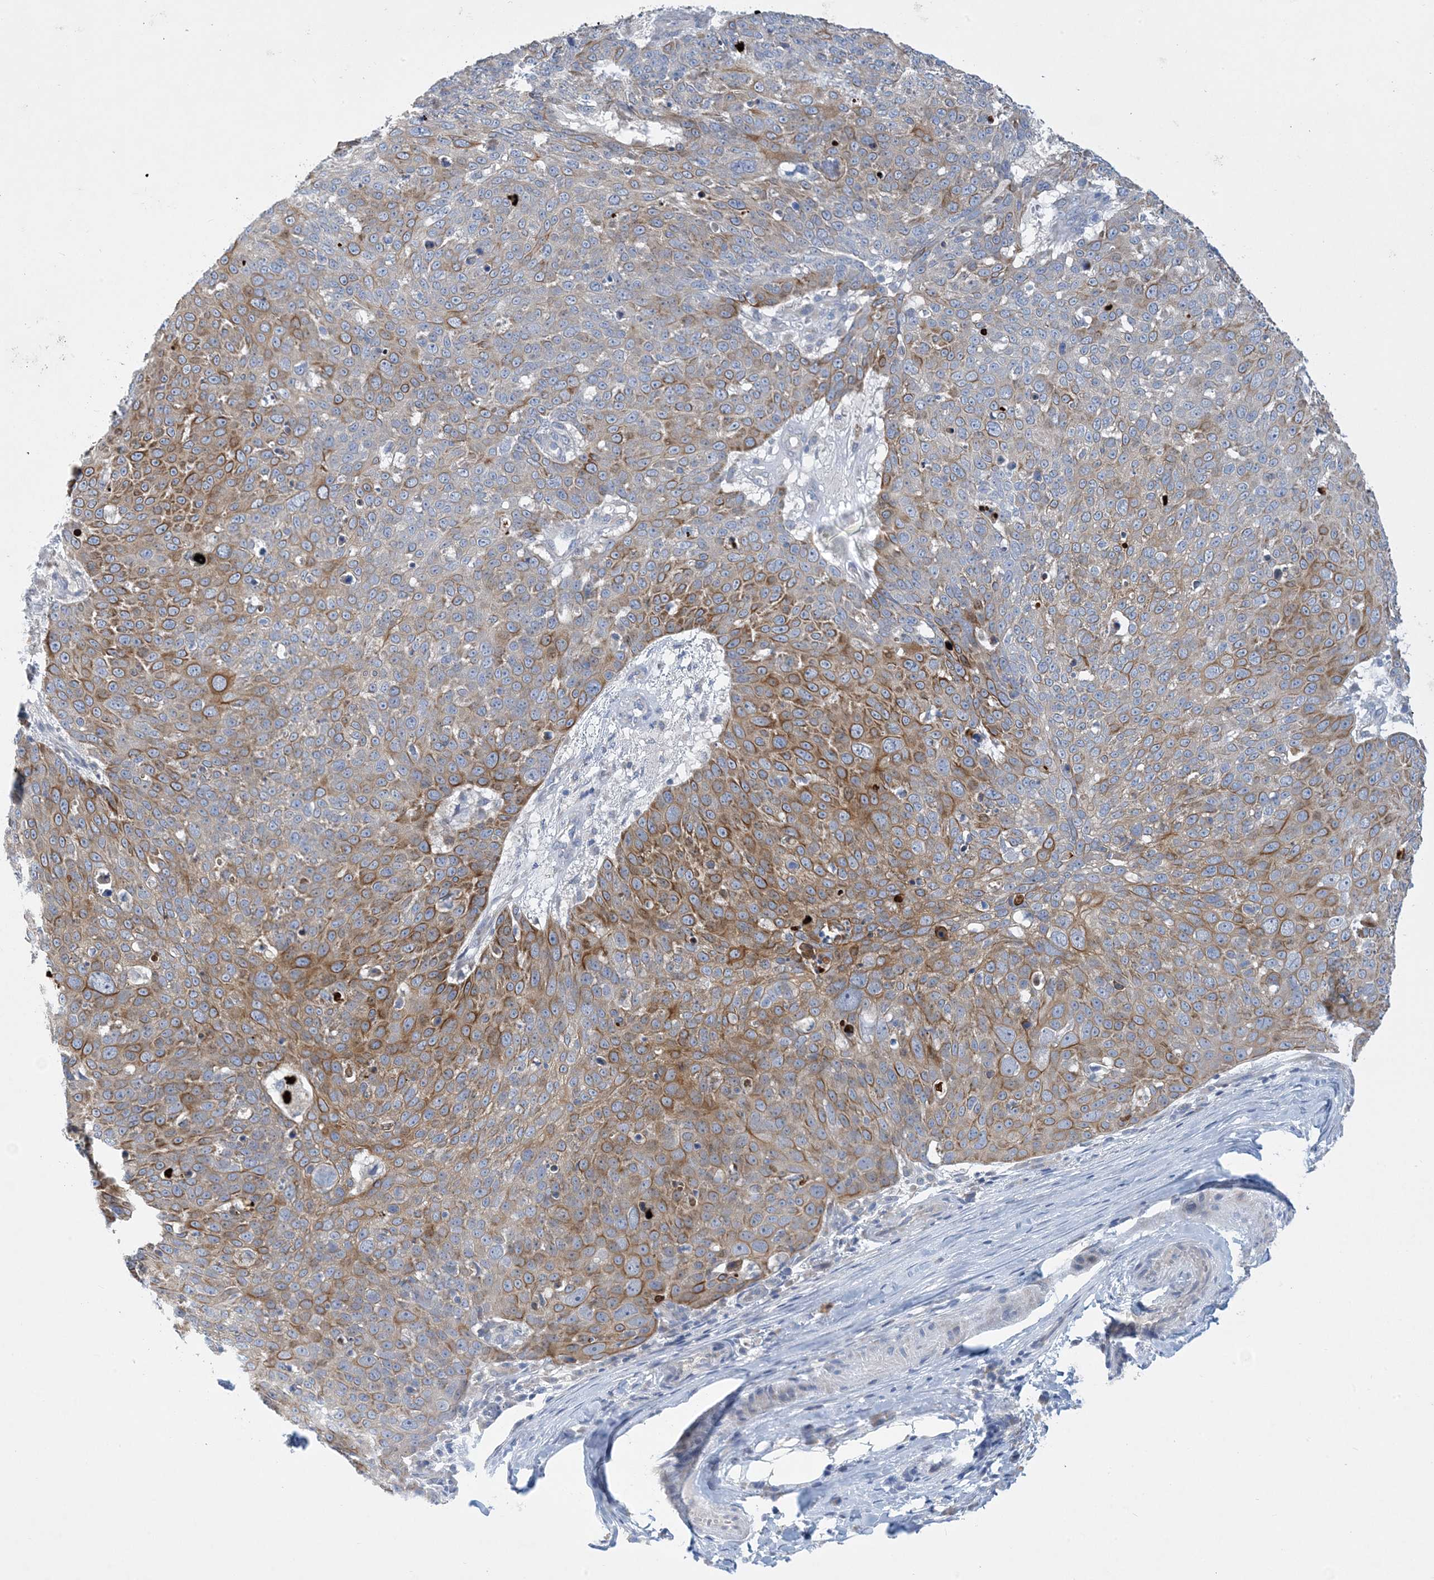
{"staining": {"intensity": "moderate", "quantity": ">75%", "location": "cytoplasmic/membranous"}, "tissue": "skin cancer", "cell_type": "Tumor cells", "image_type": "cancer", "snomed": [{"axis": "morphology", "description": "Squamous cell carcinoma, NOS"}, {"axis": "topography", "description": "Skin"}], "caption": "High-magnification brightfield microscopy of skin squamous cell carcinoma stained with DAB (brown) and counterstained with hematoxylin (blue). tumor cells exhibit moderate cytoplasmic/membranous positivity is identified in approximately>75% of cells. (brown staining indicates protein expression, while blue staining denotes nuclei).", "gene": "ZCCHC18", "patient": {"sex": "male", "age": 71}}